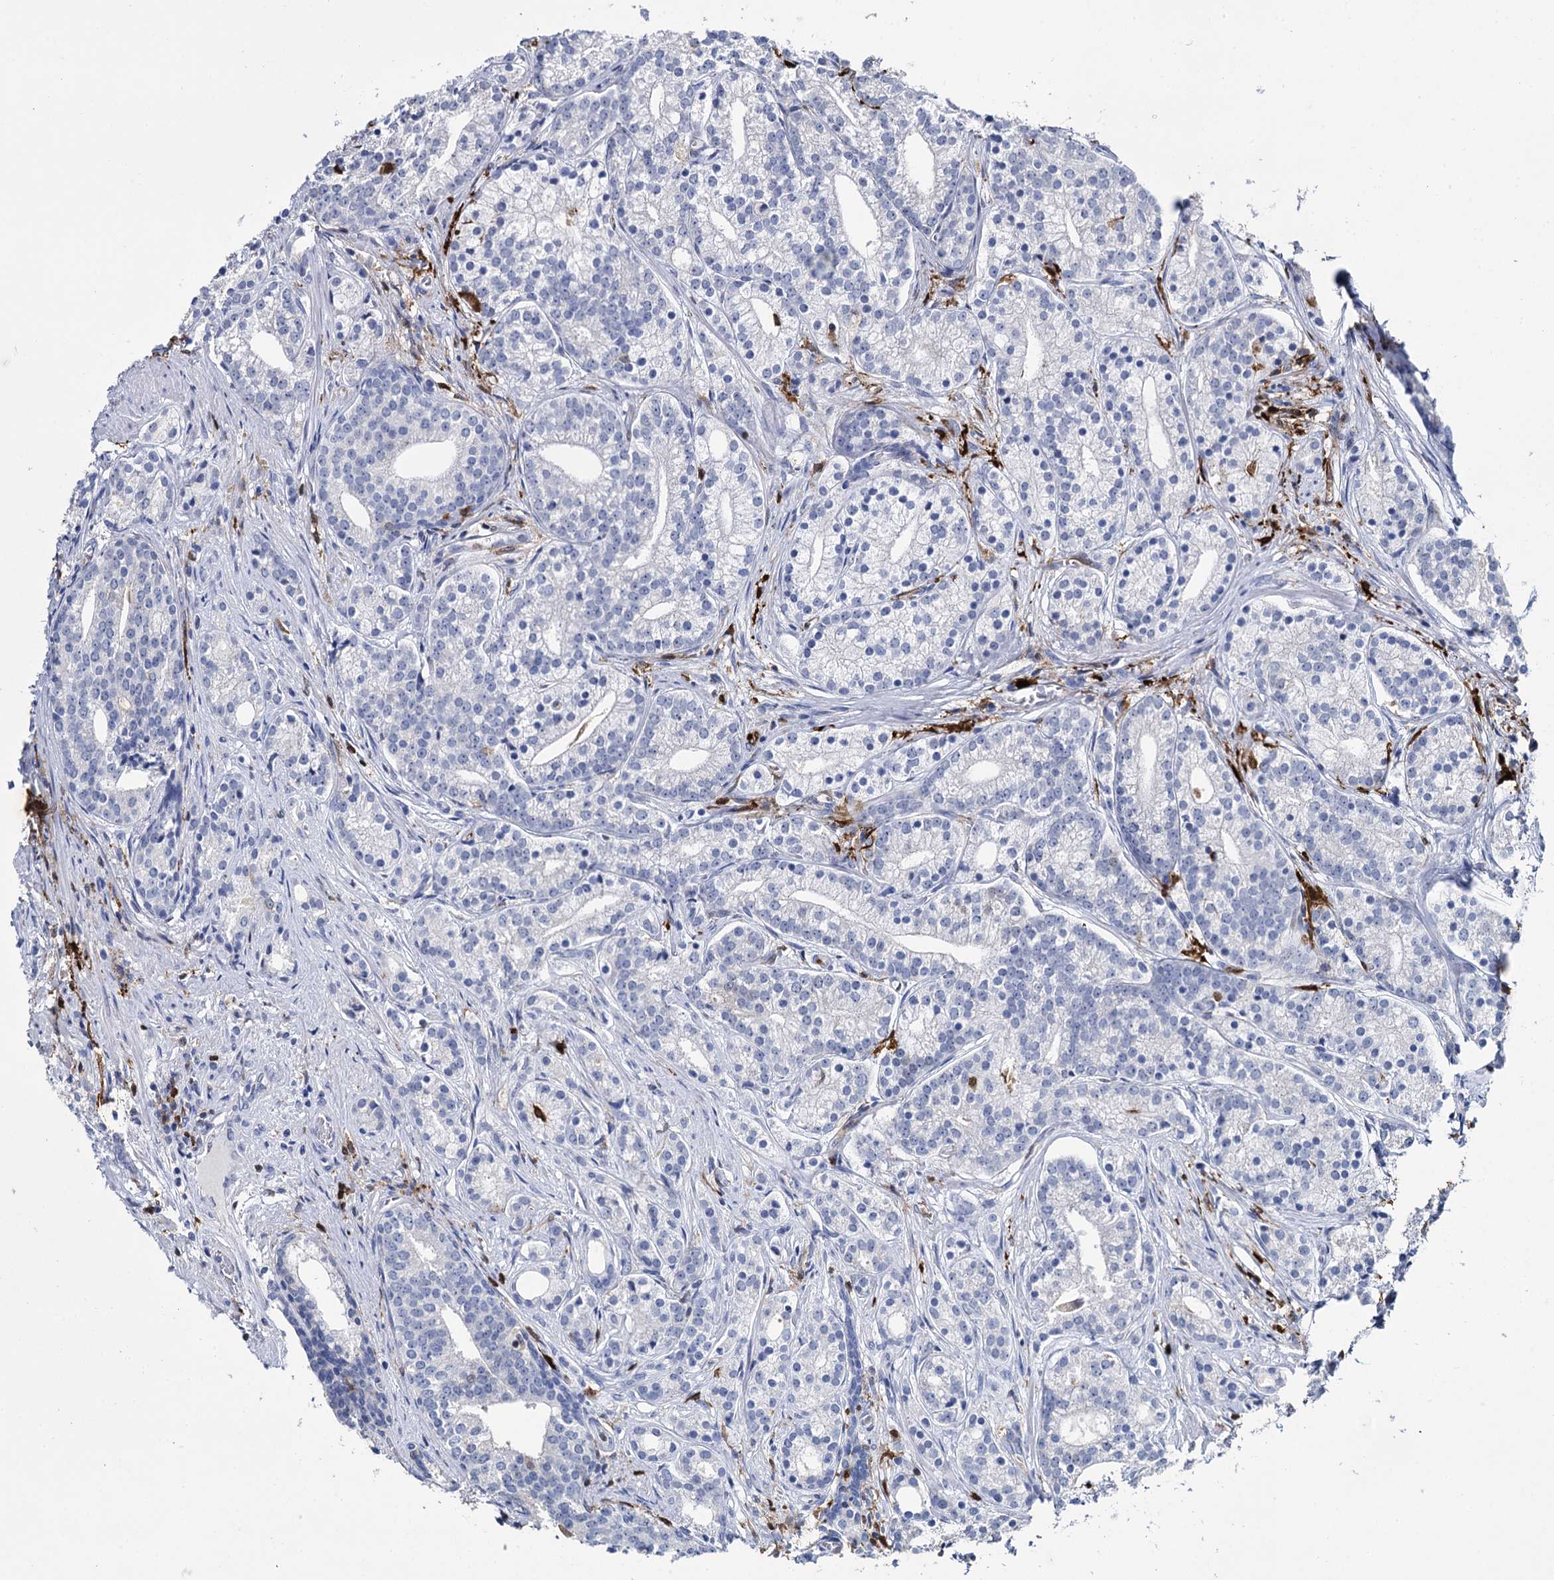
{"staining": {"intensity": "negative", "quantity": "none", "location": "none"}, "tissue": "prostate cancer", "cell_type": "Tumor cells", "image_type": "cancer", "snomed": [{"axis": "morphology", "description": "Adenocarcinoma, Low grade"}, {"axis": "topography", "description": "Prostate"}], "caption": "Immunohistochemical staining of prostate low-grade adenocarcinoma exhibits no significant positivity in tumor cells.", "gene": "FABP5", "patient": {"sex": "male", "age": 71}}